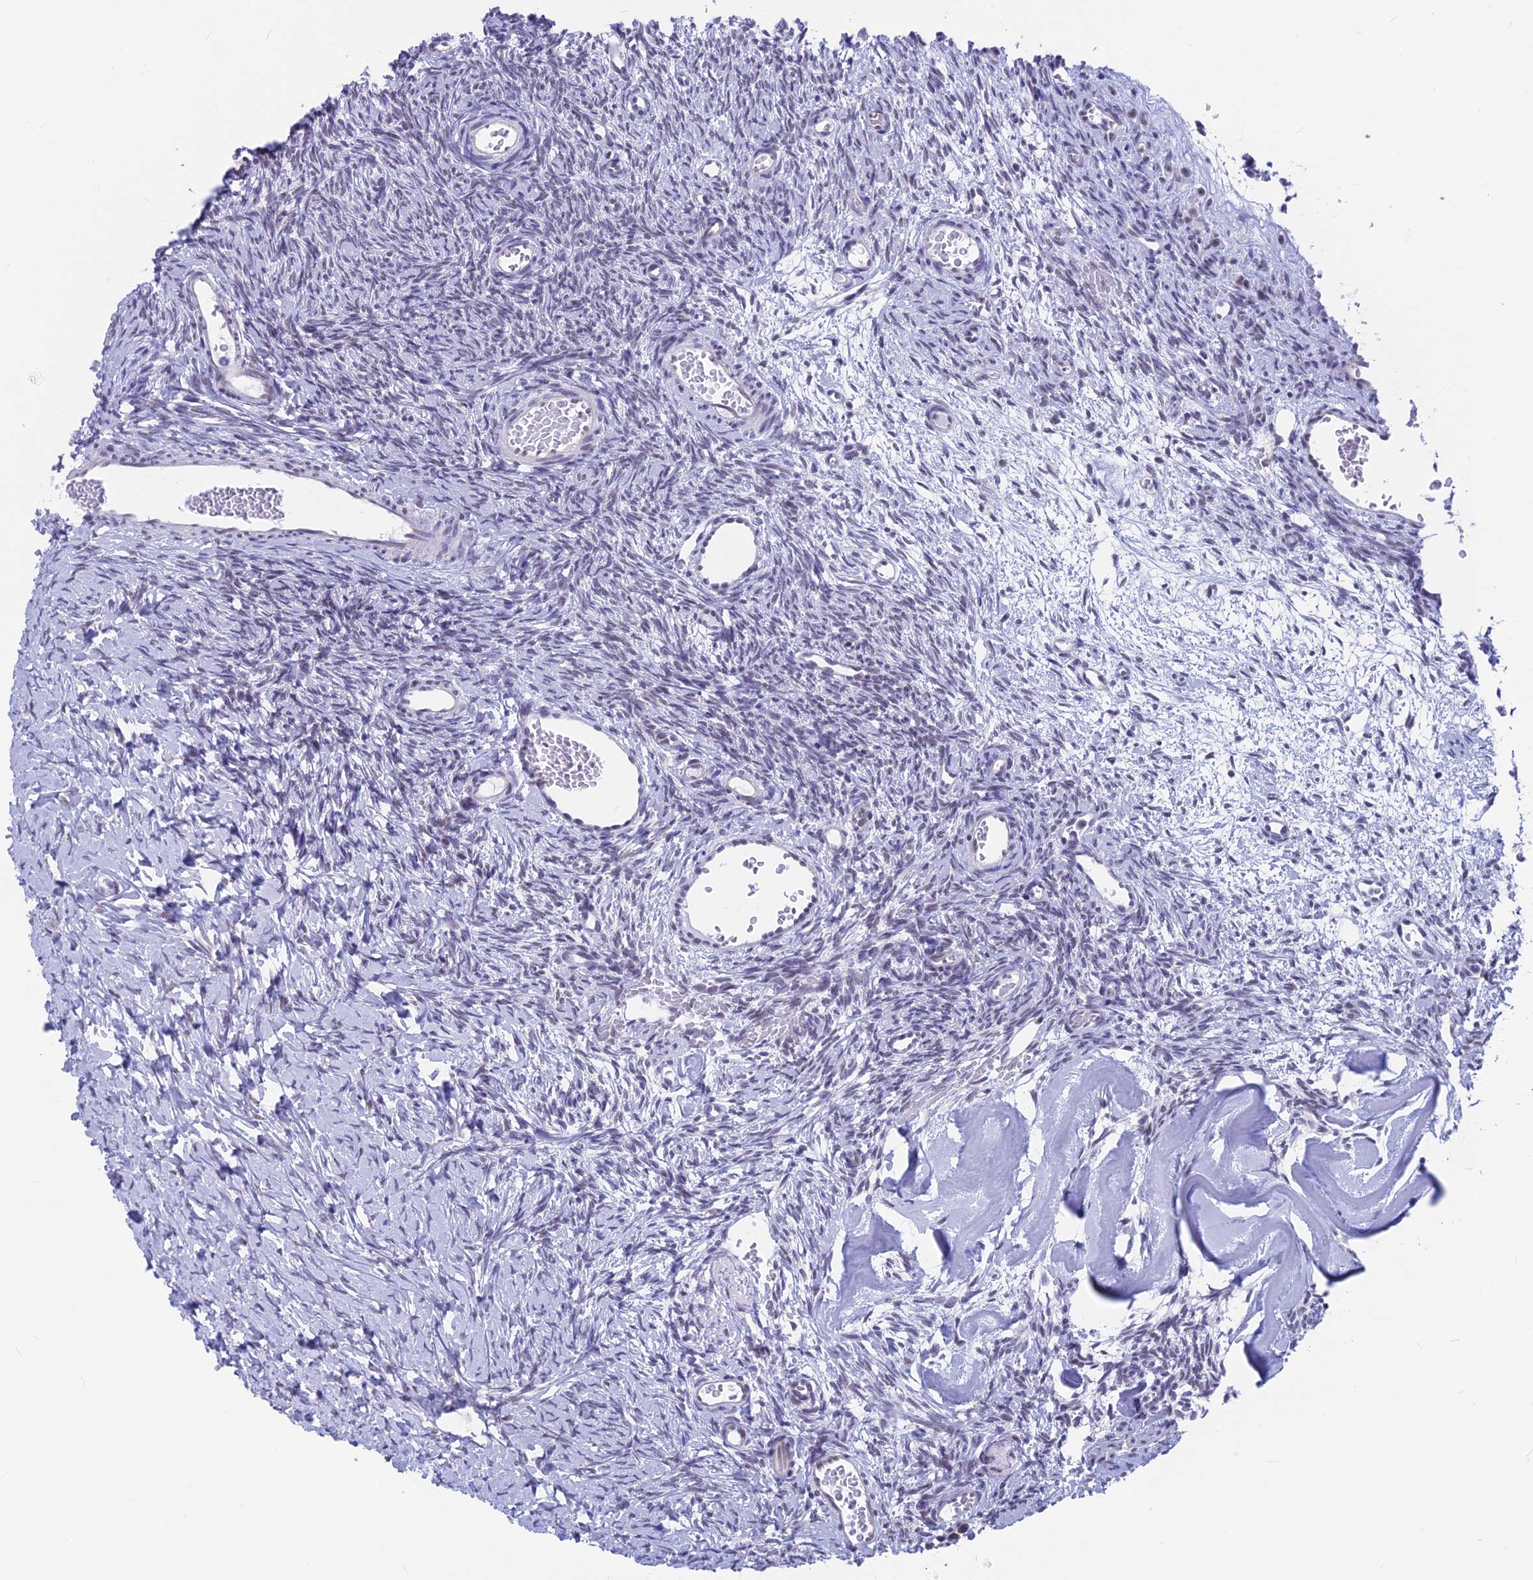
{"staining": {"intensity": "weak", "quantity": ">75%", "location": "nuclear"}, "tissue": "ovary", "cell_type": "Follicle cells", "image_type": "normal", "snomed": [{"axis": "morphology", "description": "Normal tissue, NOS"}, {"axis": "topography", "description": "Ovary"}], "caption": "Protein expression analysis of benign human ovary reveals weak nuclear expression in about >75% of follicle cells. The staining was performed using DAB to visualize the protein expression in brown, while the nuclei were stained in blue with hematoxylin (Magnification: 20x).", "gene": "SRSF5", "patient": {"sex": "female", "age": 39}}